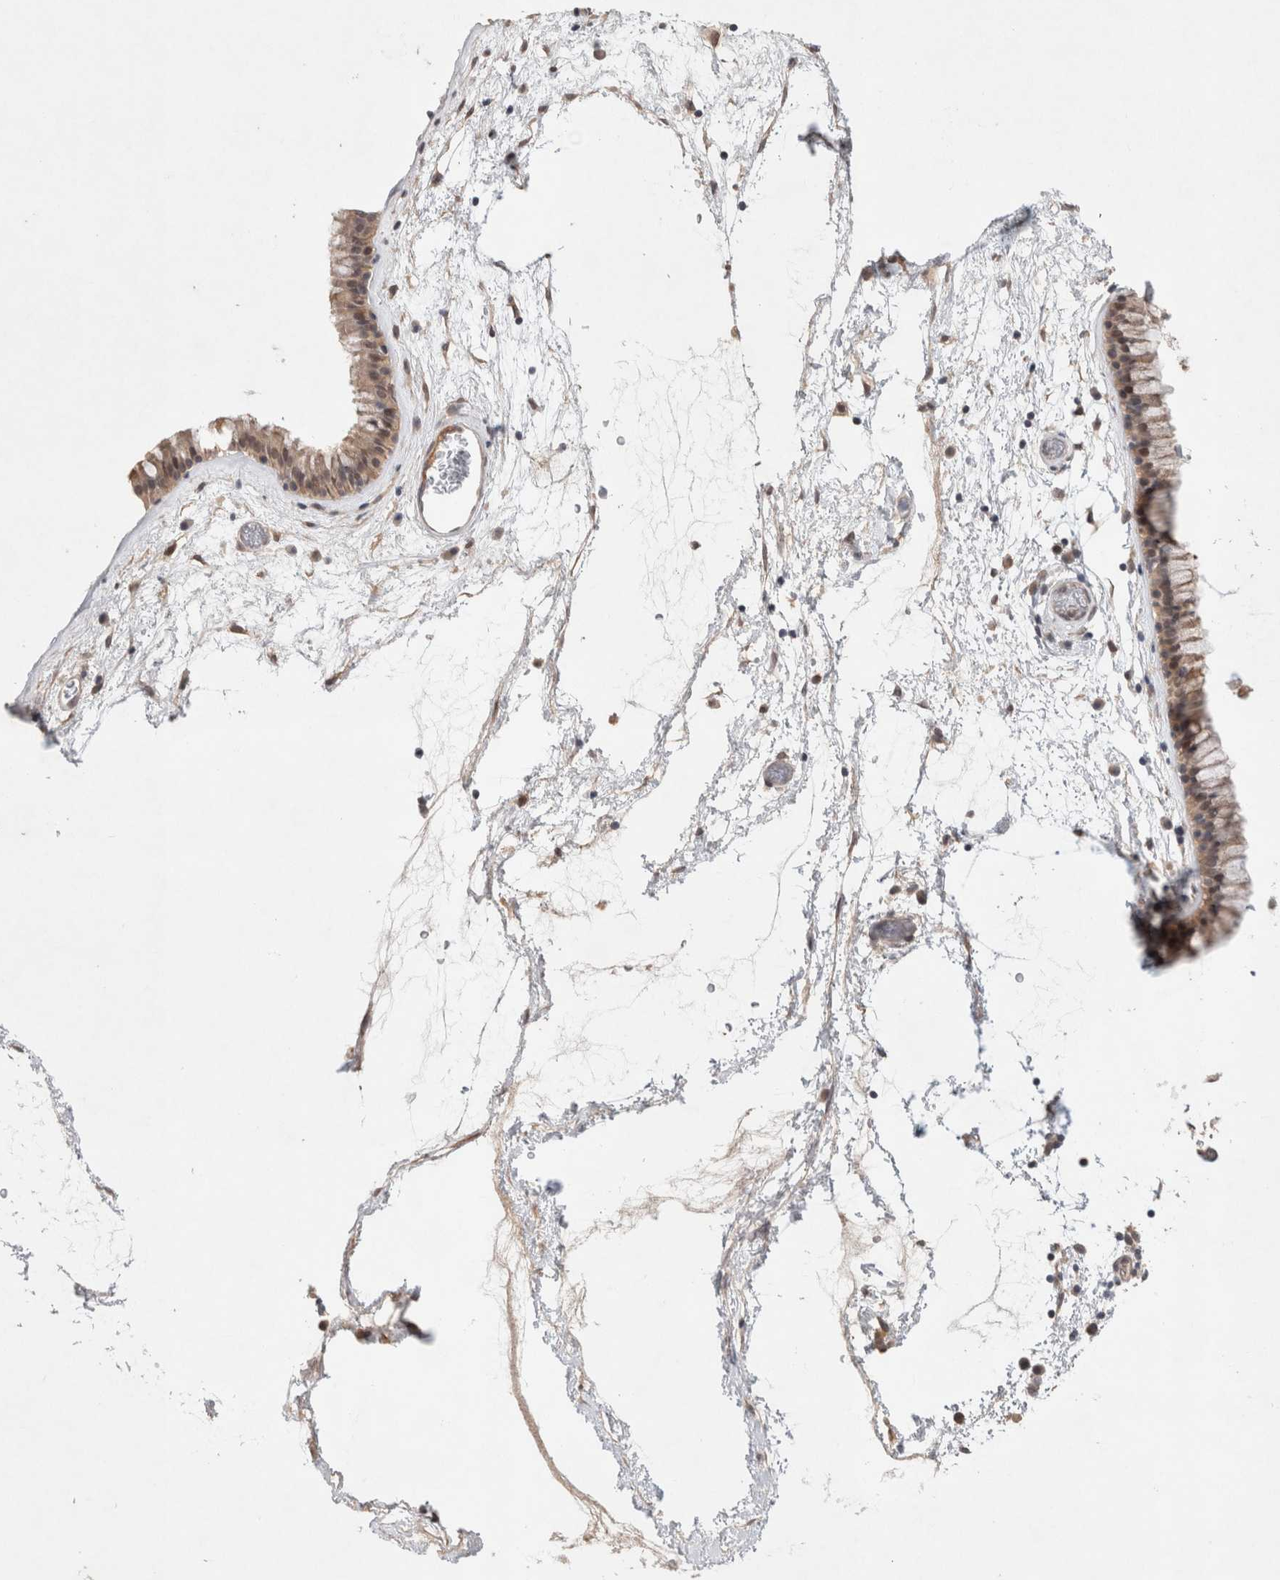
{"staining": {"intensity": "weak", "quantity": ">75%", "location": "cytoplasmic/membranous,nuclear"}, "tissue": "nasopharynx", "cell_type": "Respiratory epithelial cells", "image_type": "normal", "snomed": [{"axis": "morphology", "description": "Normal tissue, NOS"}, {"axis": "morphology", "description": "Inflammation, NOS"}, {"axis": "topography", "description": "Nasopharynx"}], "caption": "A photomicrograph of human nasopharynx stained for a protein displays weak cytoplasmic/membranous,nuclear brown staining in respiratory epithelial cells. (IHC, brightfield microscopy, high magnification).", "gene": "SYDE2", "patient": {"sex": "male", "age": 48}}